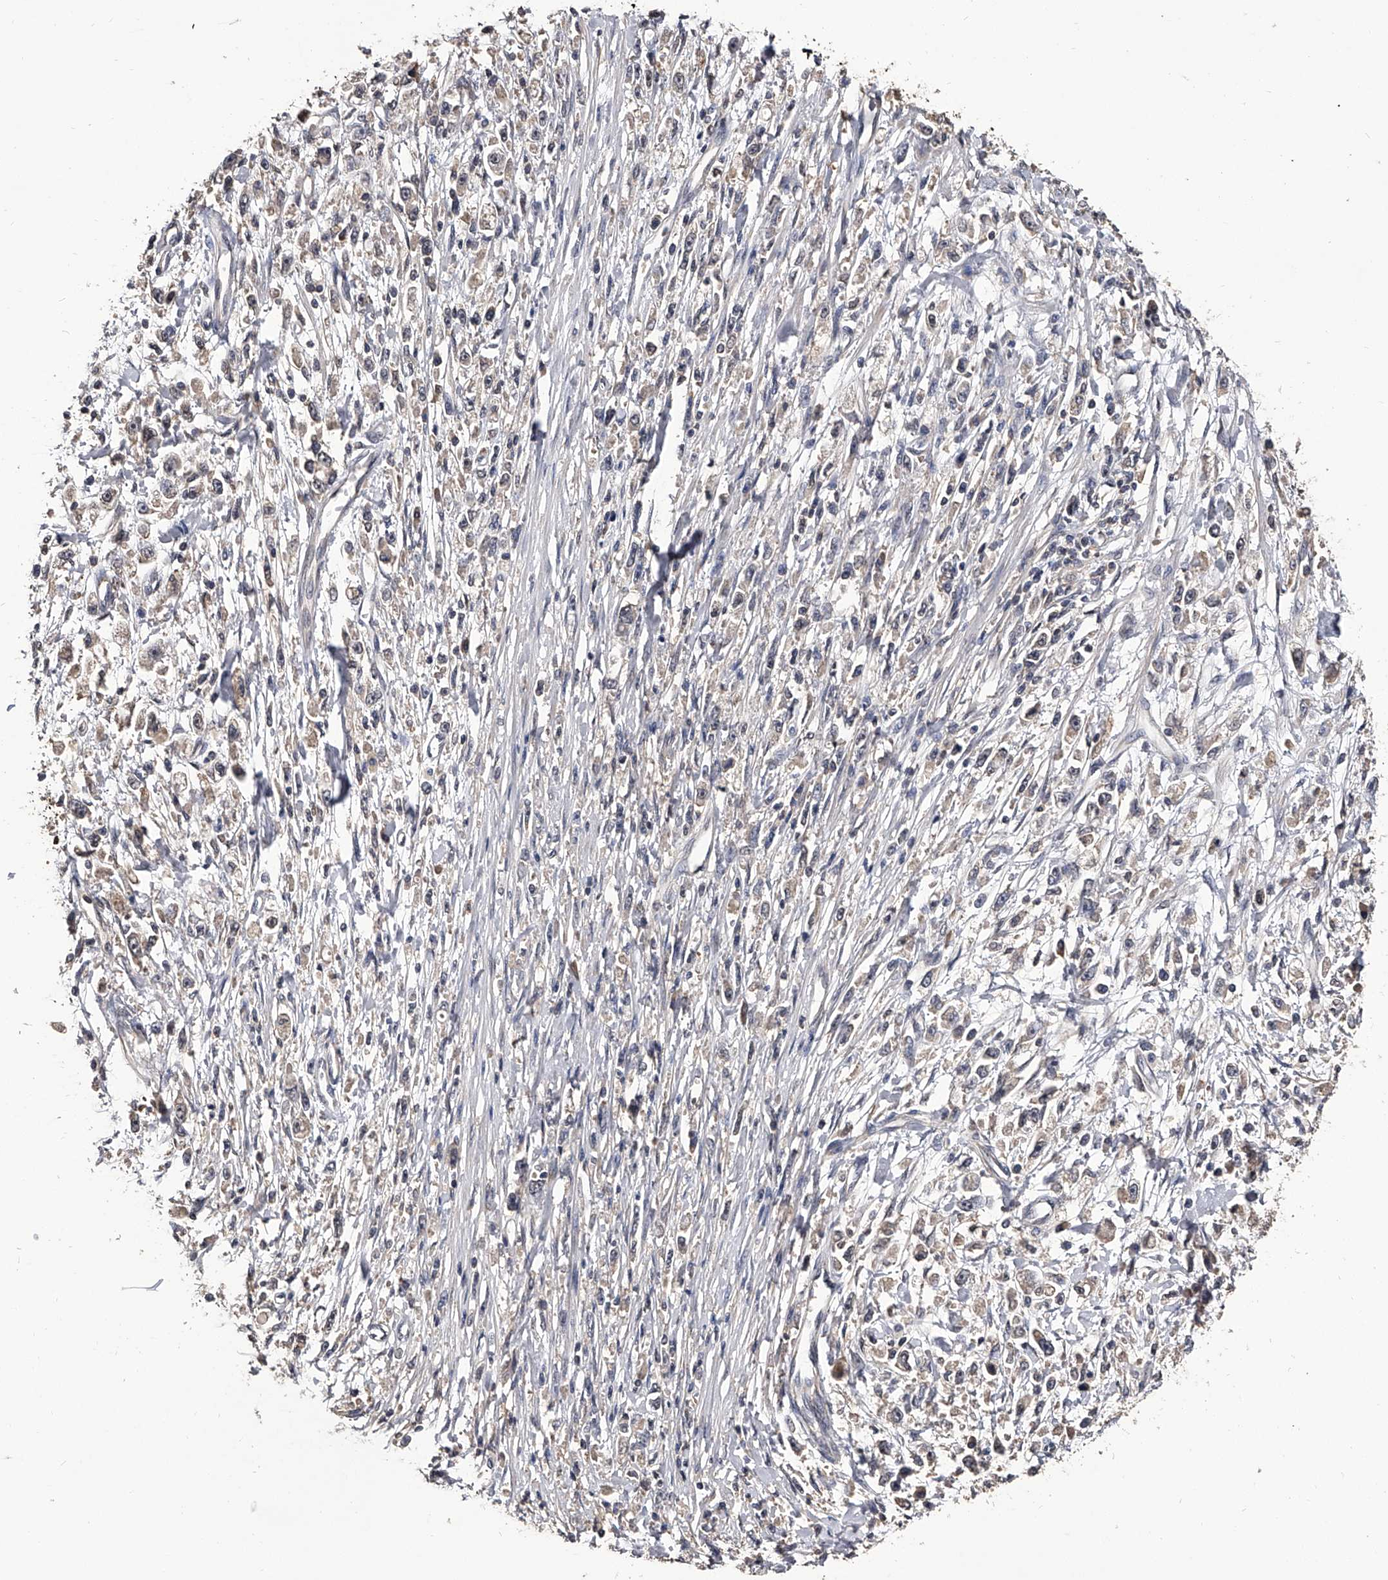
{"staining": {"intensity": "negative", "quantity": "none", "location": "none"}, "tissue": "stomach cancer", "cell_type": "Tumor cells", "image_type": "cancer", "snomed": [{"axis": "morphology", "description": "Adenocarcinoma, NOS"}, {"axis": "topography", "description": "Stomach"}], "caption": "A high-resolution photomicrograph shows immunohistochemistry (IHC) staining of stomach cancer, which reveals no significant staining in tumor cells.", "gene": "EFCAB7", "patient": {"sex": "female", "age": 59}}